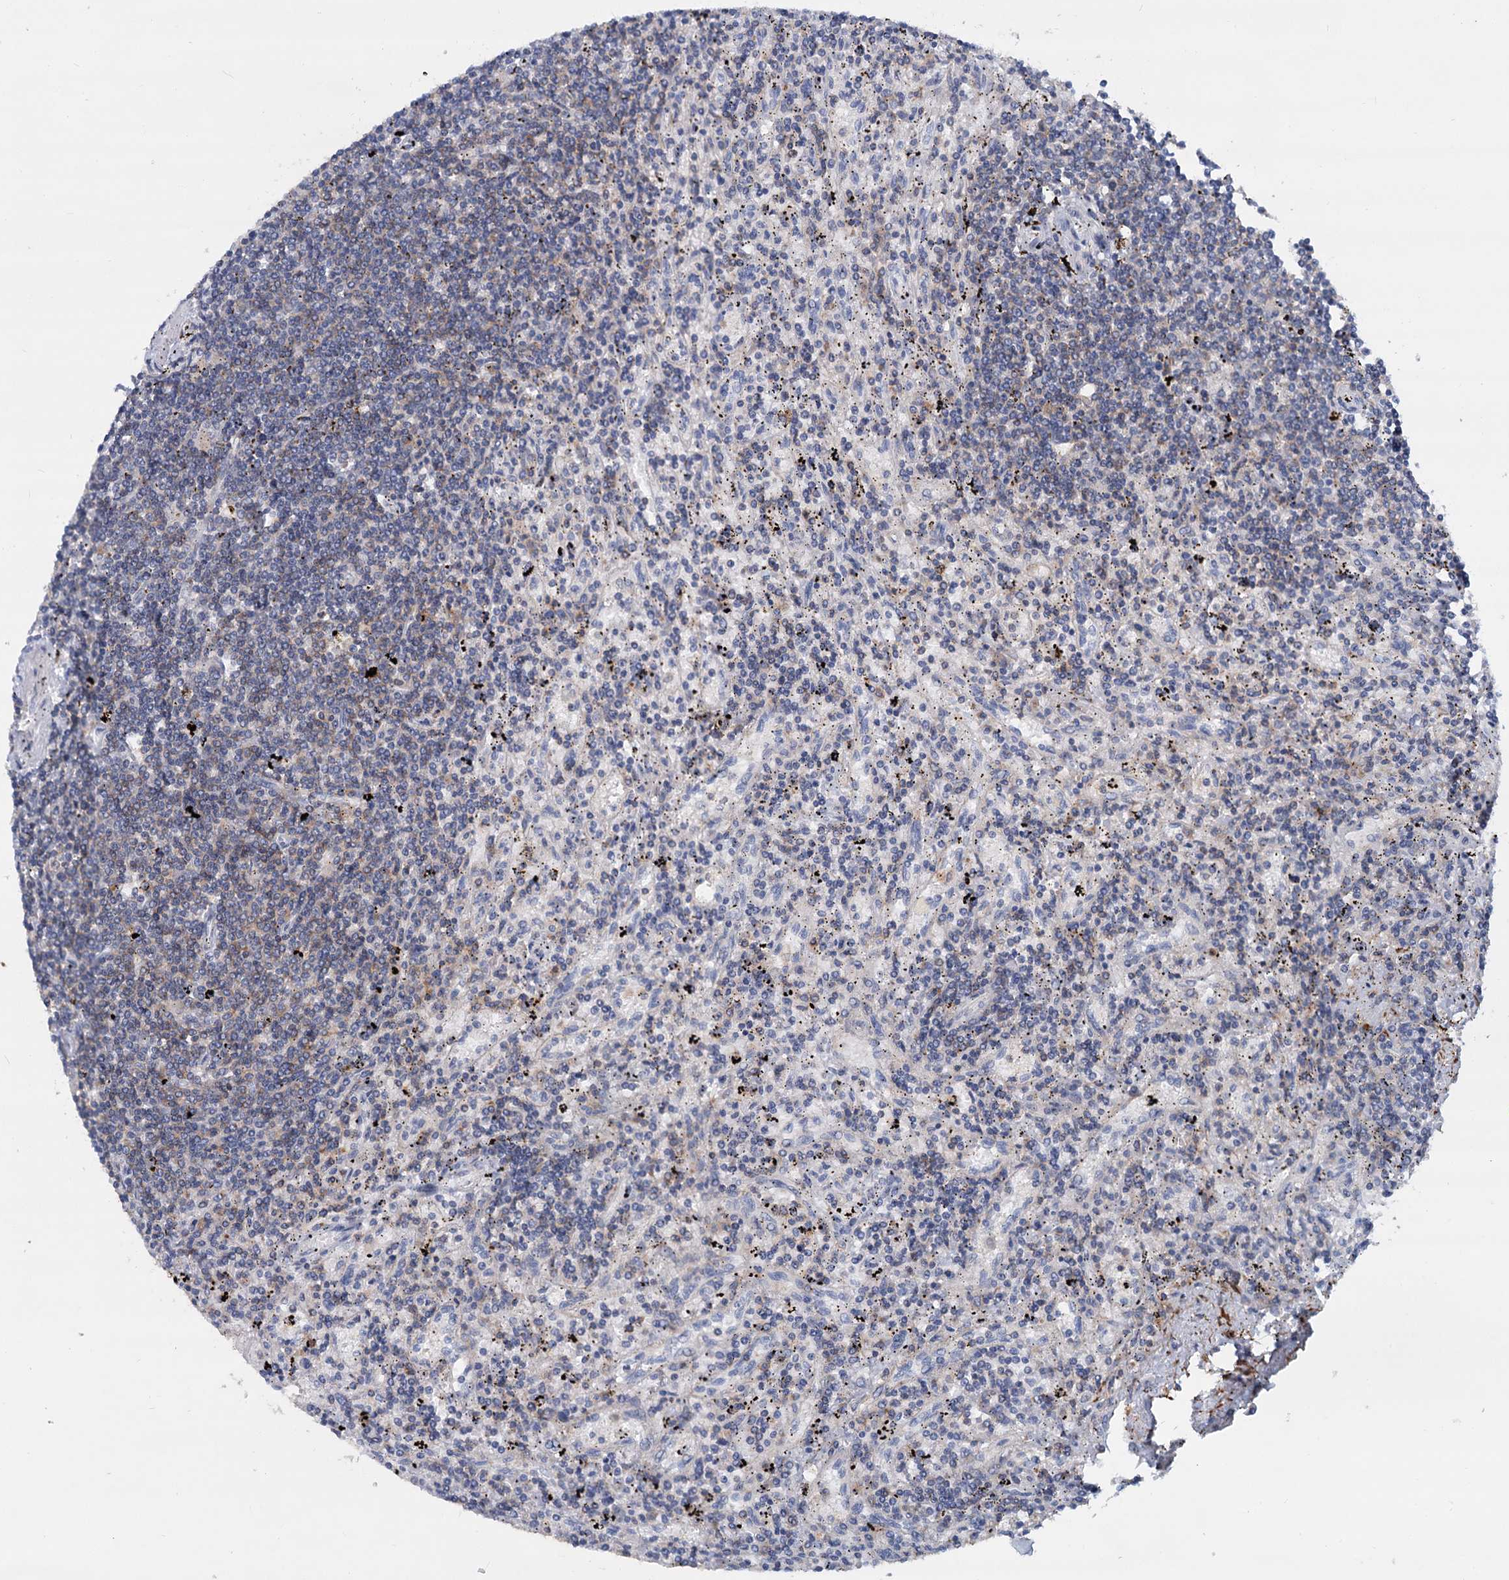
{"staining": {"intensity": "weak", "quantity": "<25%", "location": "cytoplasmic/membranous"}, "tissue": "lymphoma", "cell_type": "Tumor cells", "image_type": "cancer", "snomed": [{"axis": "morphology", "description": "Malignant lymphoma, non-Hodgkin's type, Low grade"}, {"axis": "topography", "description": "Spleen"}], "caption": "Image shows no significant protein expression in tumor cells of low-grade malignant lymphoma, non-Hodgkin's type.", "gene": "LRCH4", "patient": {"sex": "male", "age": 76}}